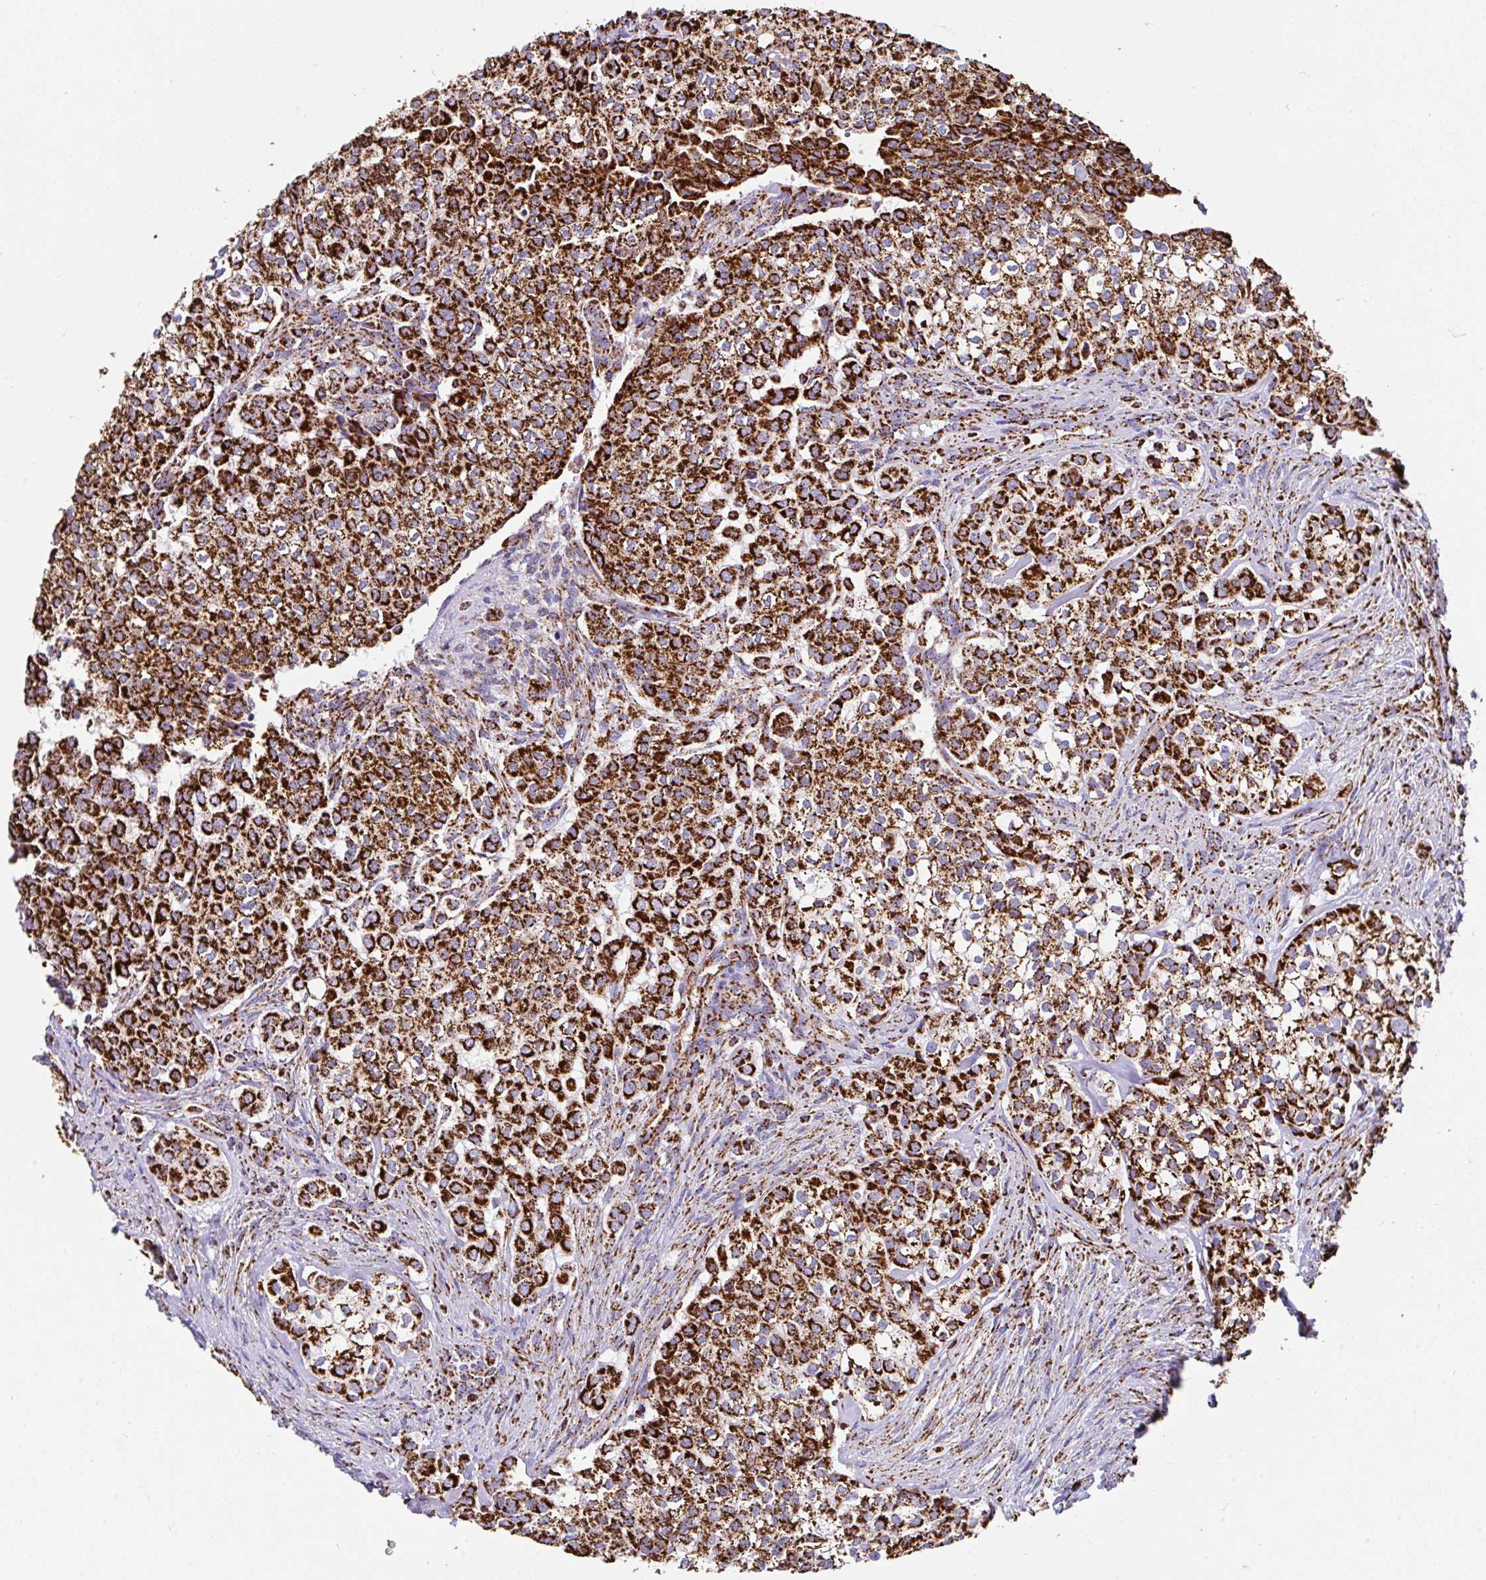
{"staining": {"intensity": "strong", "quantity": ">75%", "location": "cytoplasmic/membranous"}, "tissue": "head and neck cancer", "cell_type": "Tumor cells", "image_type": "cancer", "snomed": [{"axis": "morphology", "description": "Adenocarcinoma, NOS"}, {"axis": "topography", "description": "Head-Neck"}], "caption": "Immunohistochemical staining of head and neck adenocarcinoma shows high levels of strong cytoplasmic/membranous expression in about >75% of tumor cells.", "gene": "ANKRD33B", "patient": {"sex": "male", "age": 81}}